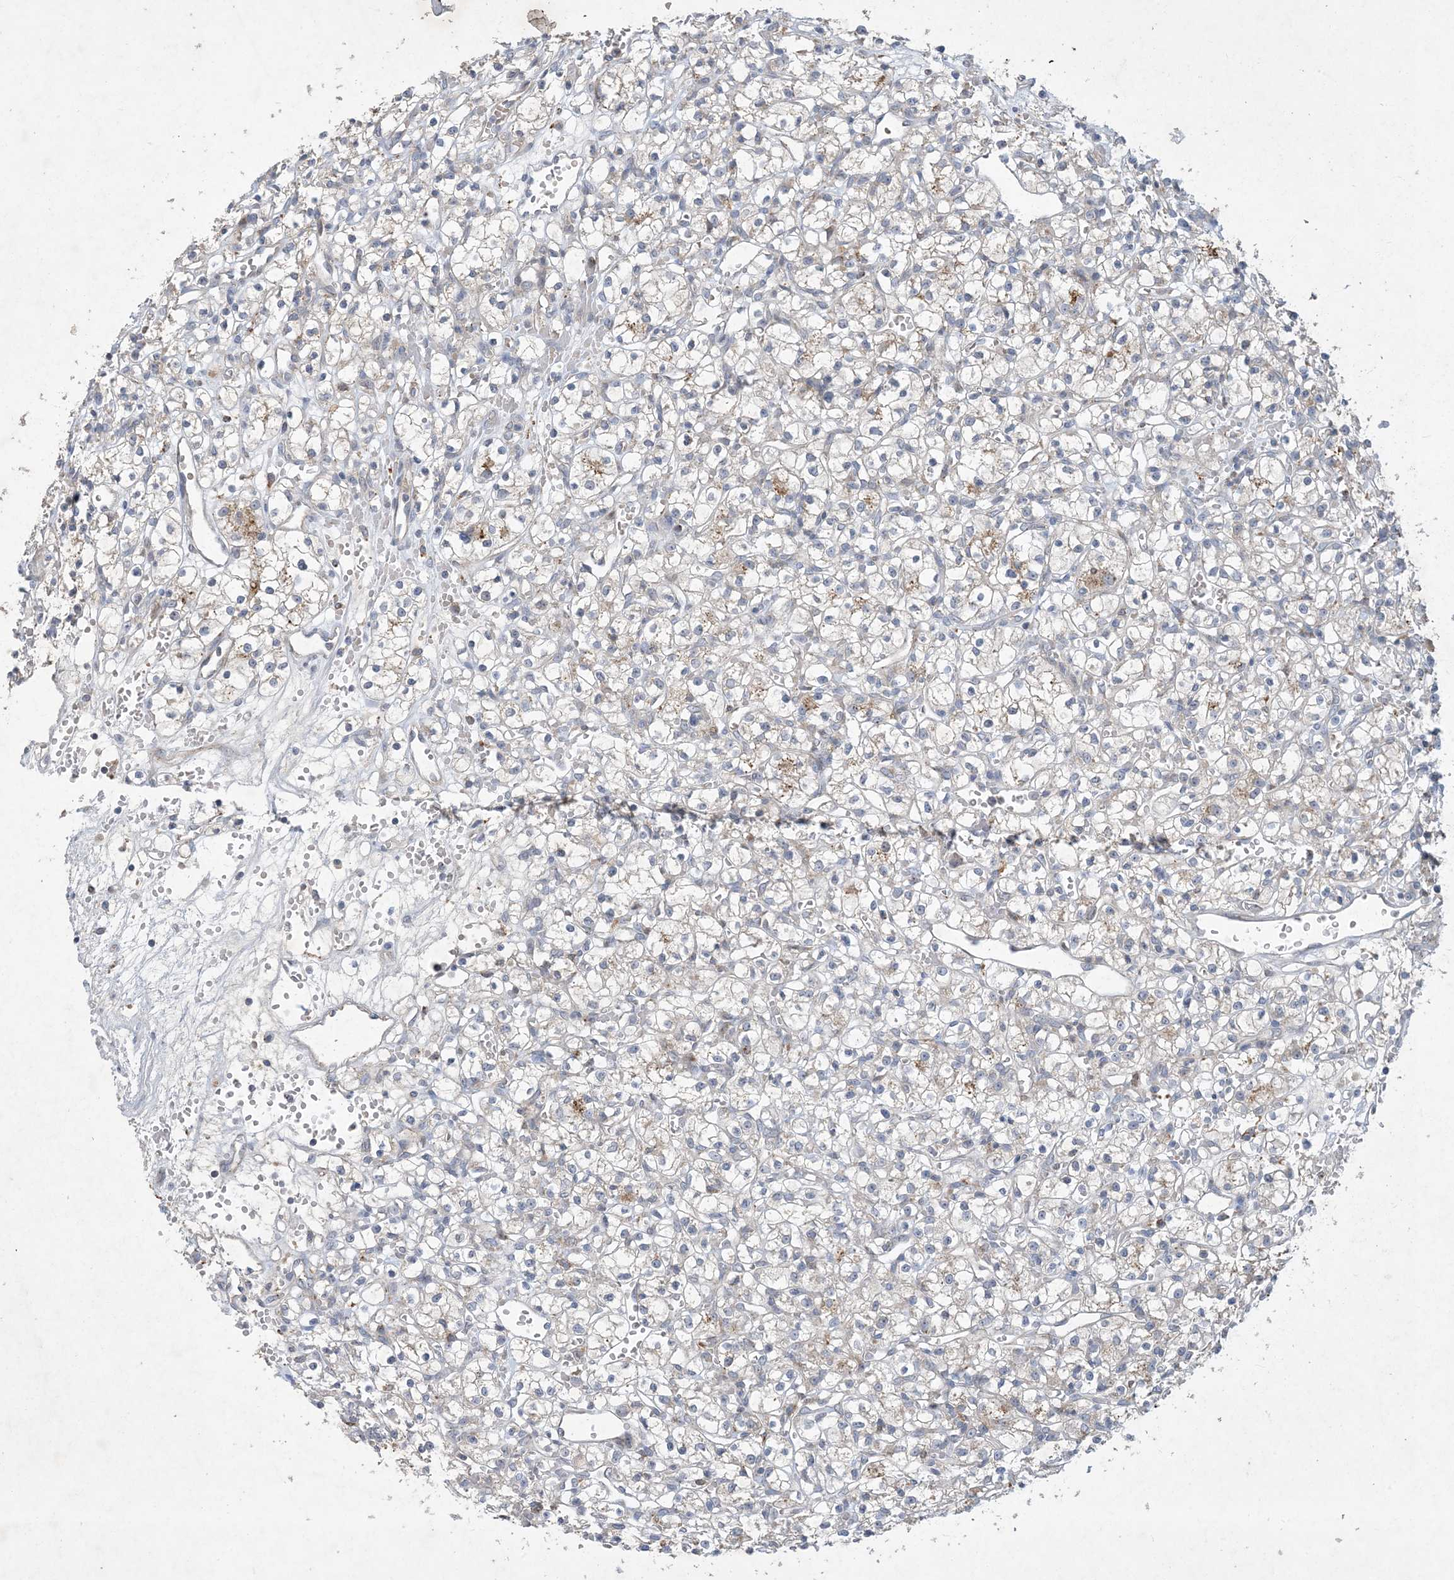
{"staining": {"intensity": "weak", "quantity": "<25%", "location": "cytoplasmic/membranous"}, "tissue": "renal cancer", "cell_type": "Tumor cells", "image_type": "cancer", "snomed": [{"axis": "morphology", "description": "Adenocarcinoma, NOS"}, {"axis": "topography", "description": "Kidney"}], "caption": "This is an immunohistochemistry image of renal adenocarcinoma. There is no positivity in tumor cells.", "gene": "MRPS18A", "patient": {"sex": "female", "age": 59}}